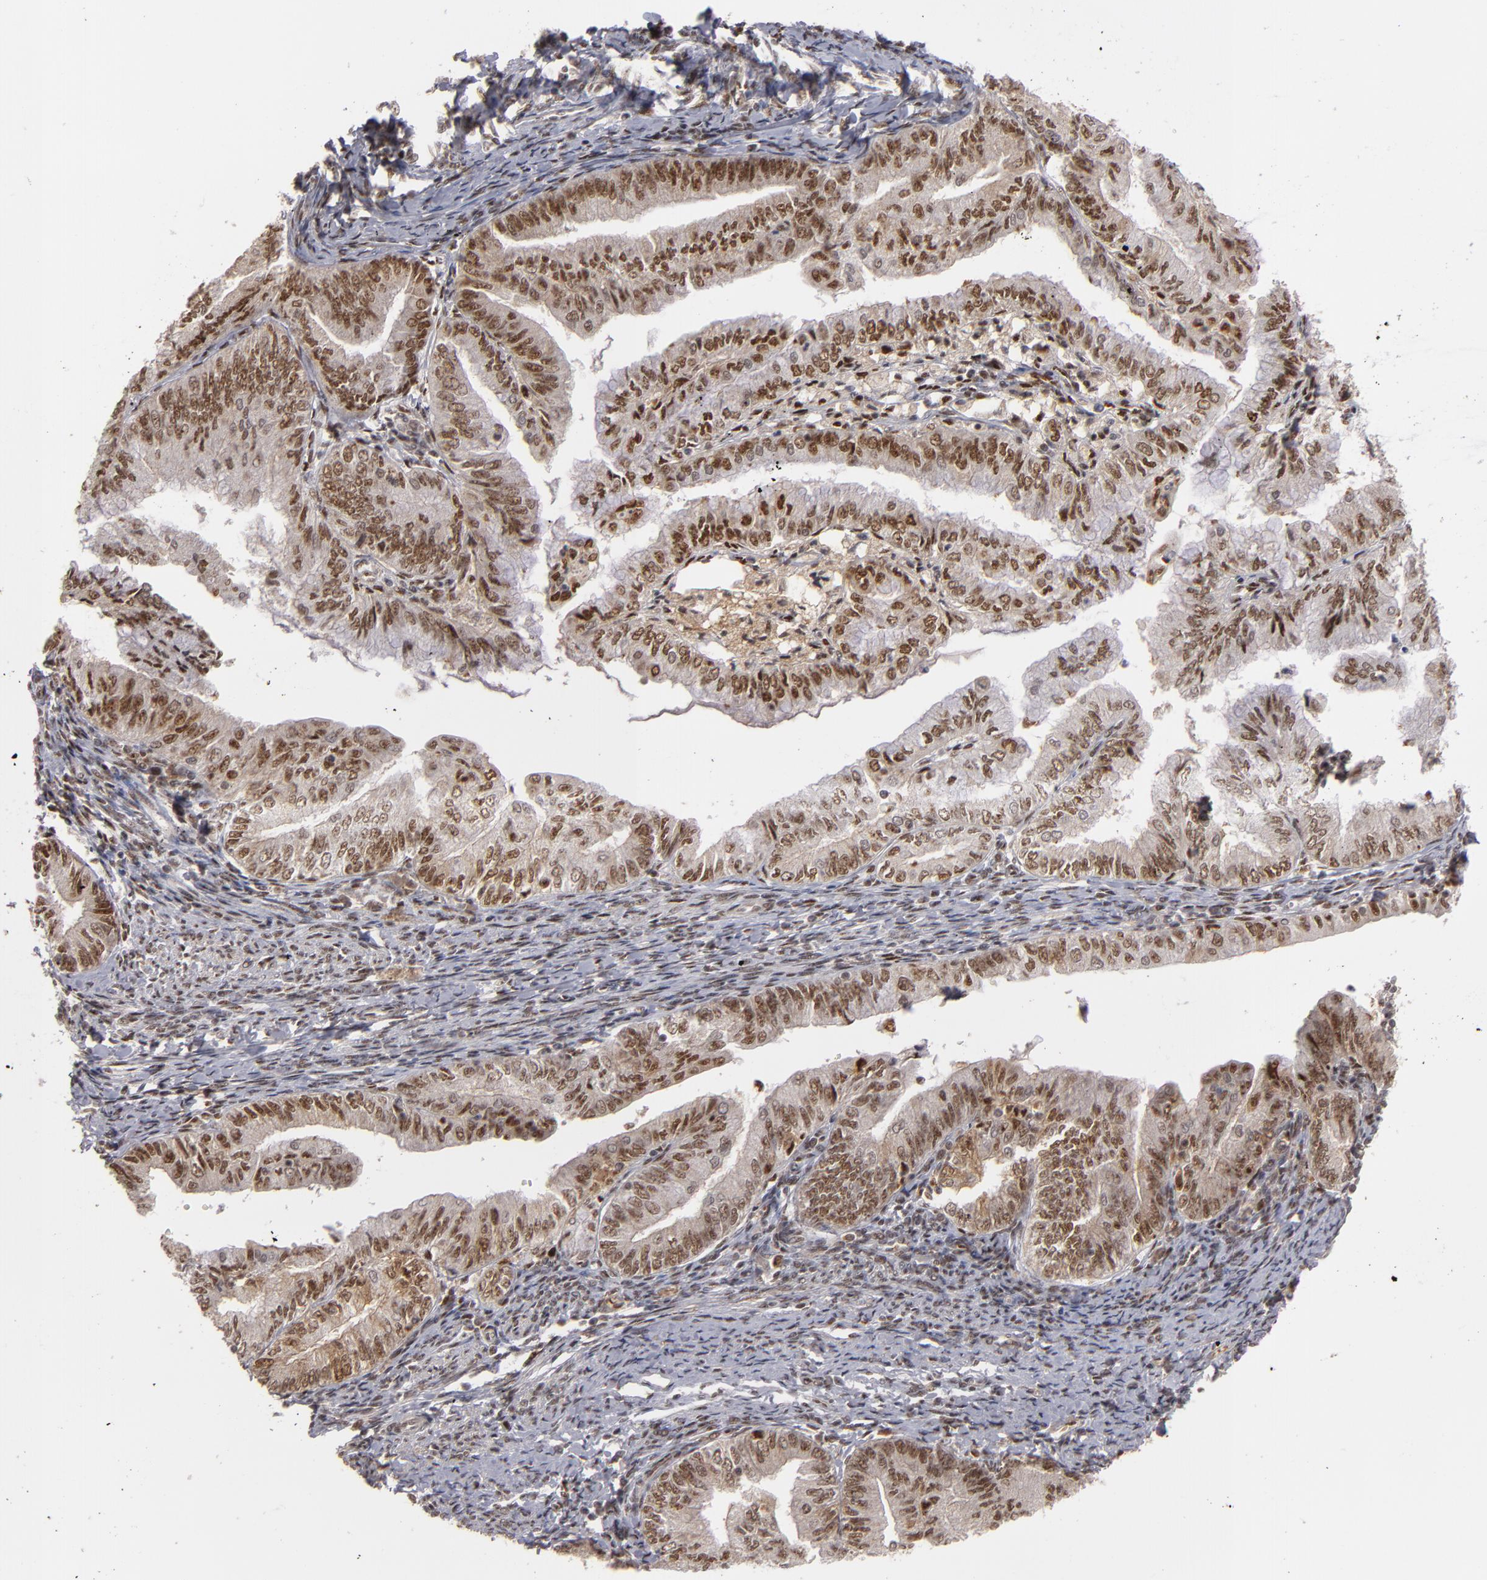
{"staining": {"intensity": "moderate", "quantity": ">75%", "location": "nuclear"}, "tissue": "endometrial cancer", "cell_type": "Tumor cells", "image_type": "cancer", "snomed": [{"axis": "morphology", "description": "Adenocarcinoma, NOS"}, {"axis": "topography", "description": "Endometrium"}], "caption": "Immunohistochemistry (DAB) staining of human endometrial adenocarcinoma demonstrates moderate nuclear protein positivity in approximately >75% of tumor cells.", "gene": "ZNF234", "patient": {"sex": "female", "age": 66}}